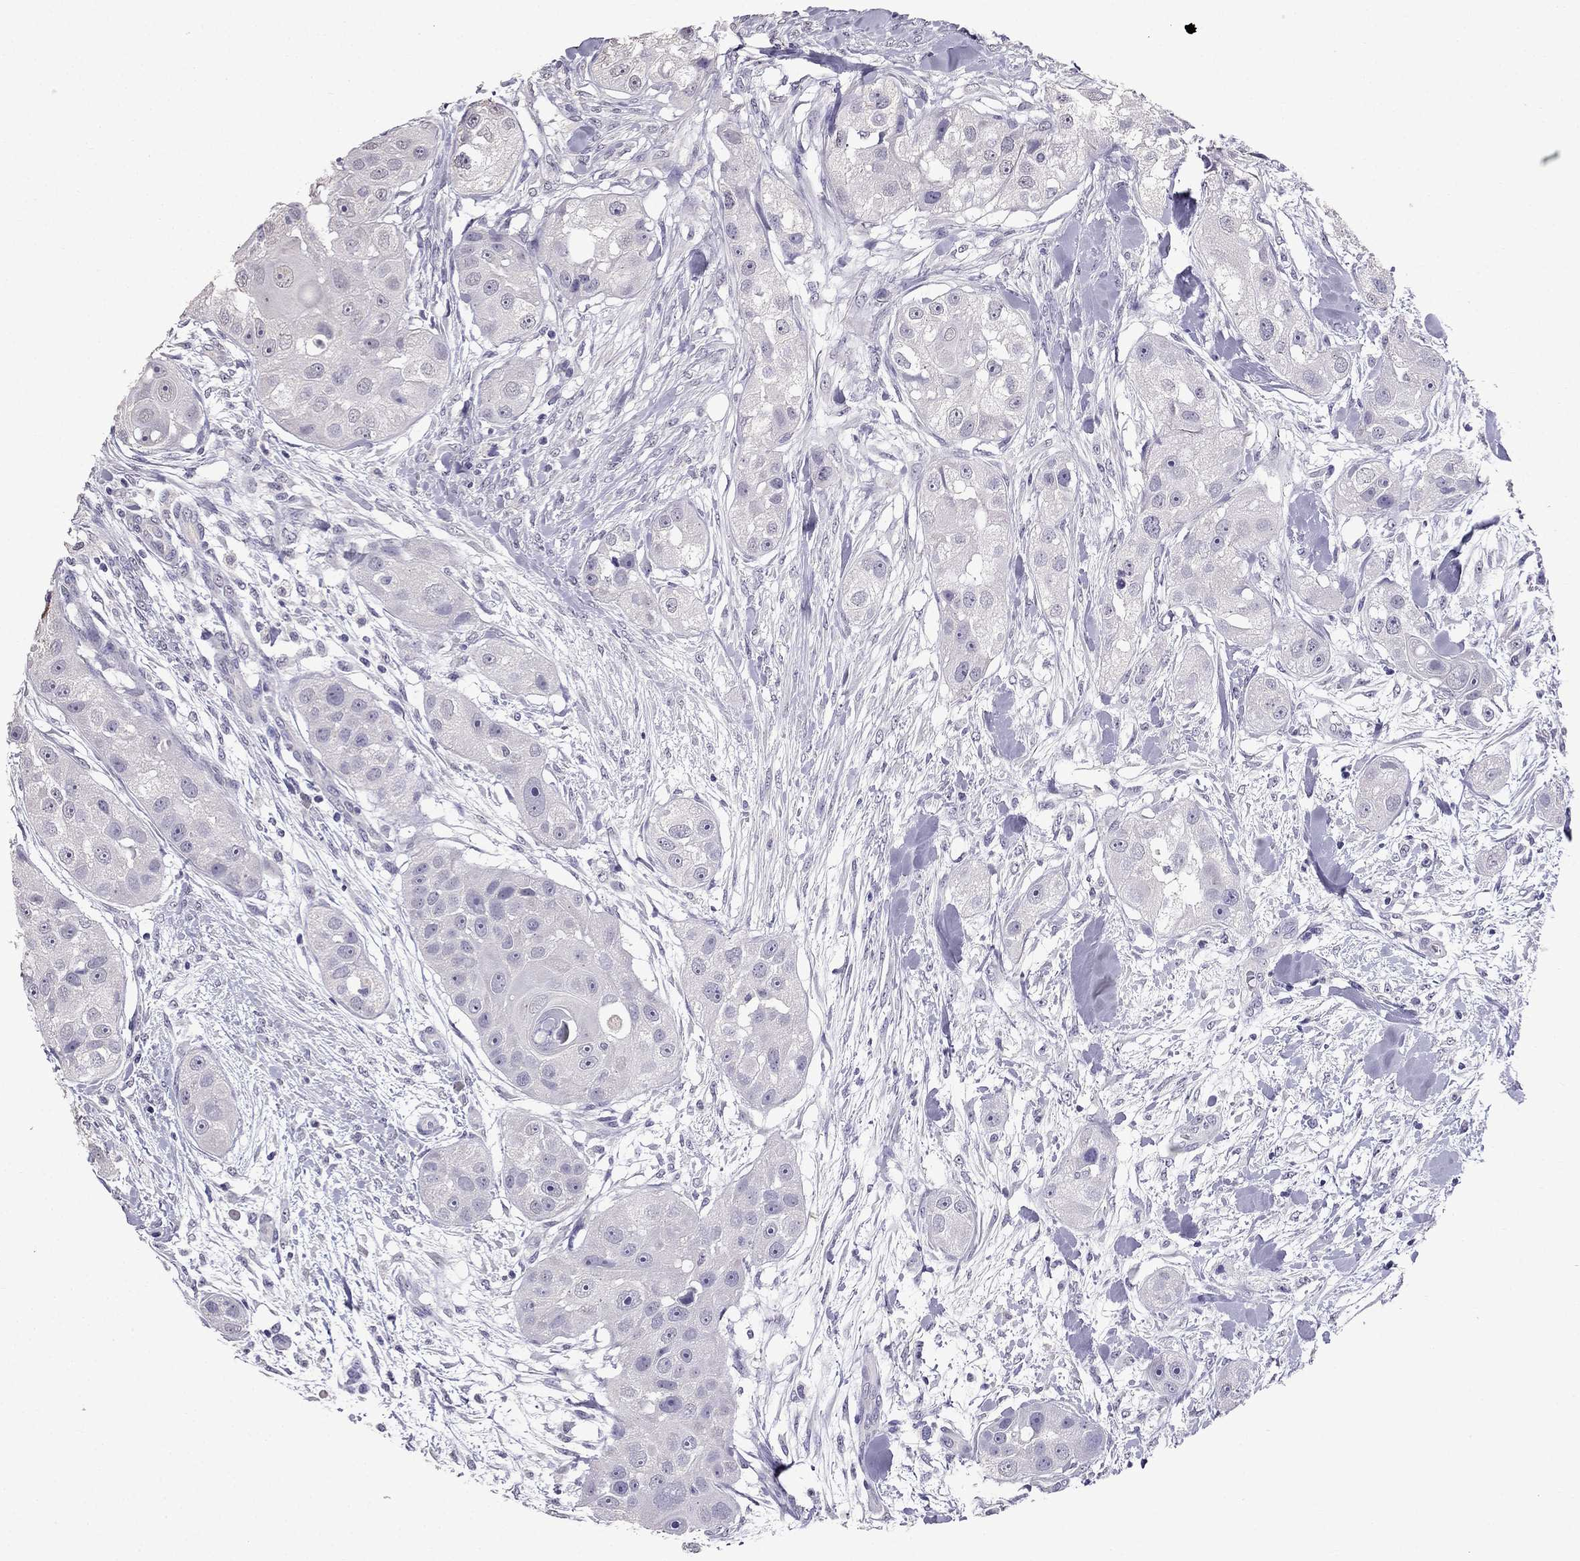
{"staining": {"intensity": "negative", "quantity": "none", "location": "none"}, "tissue": "head and neck cancer", "cell_type": "Tumor cells", "image_type": "cancer", "snomed": [{"axis": "morphology", "description": "Squamous cell carcinoma, NOS"}, {"axis": "topography", "description": "Head-Neck"}], "caption": "A micrograph of squamous cell carcinoma (head and neck) stained for a protein reveals no brown staining in tumor cells.", "gene": "SCG5", "patient": {"sex": "male", "age": 51}}